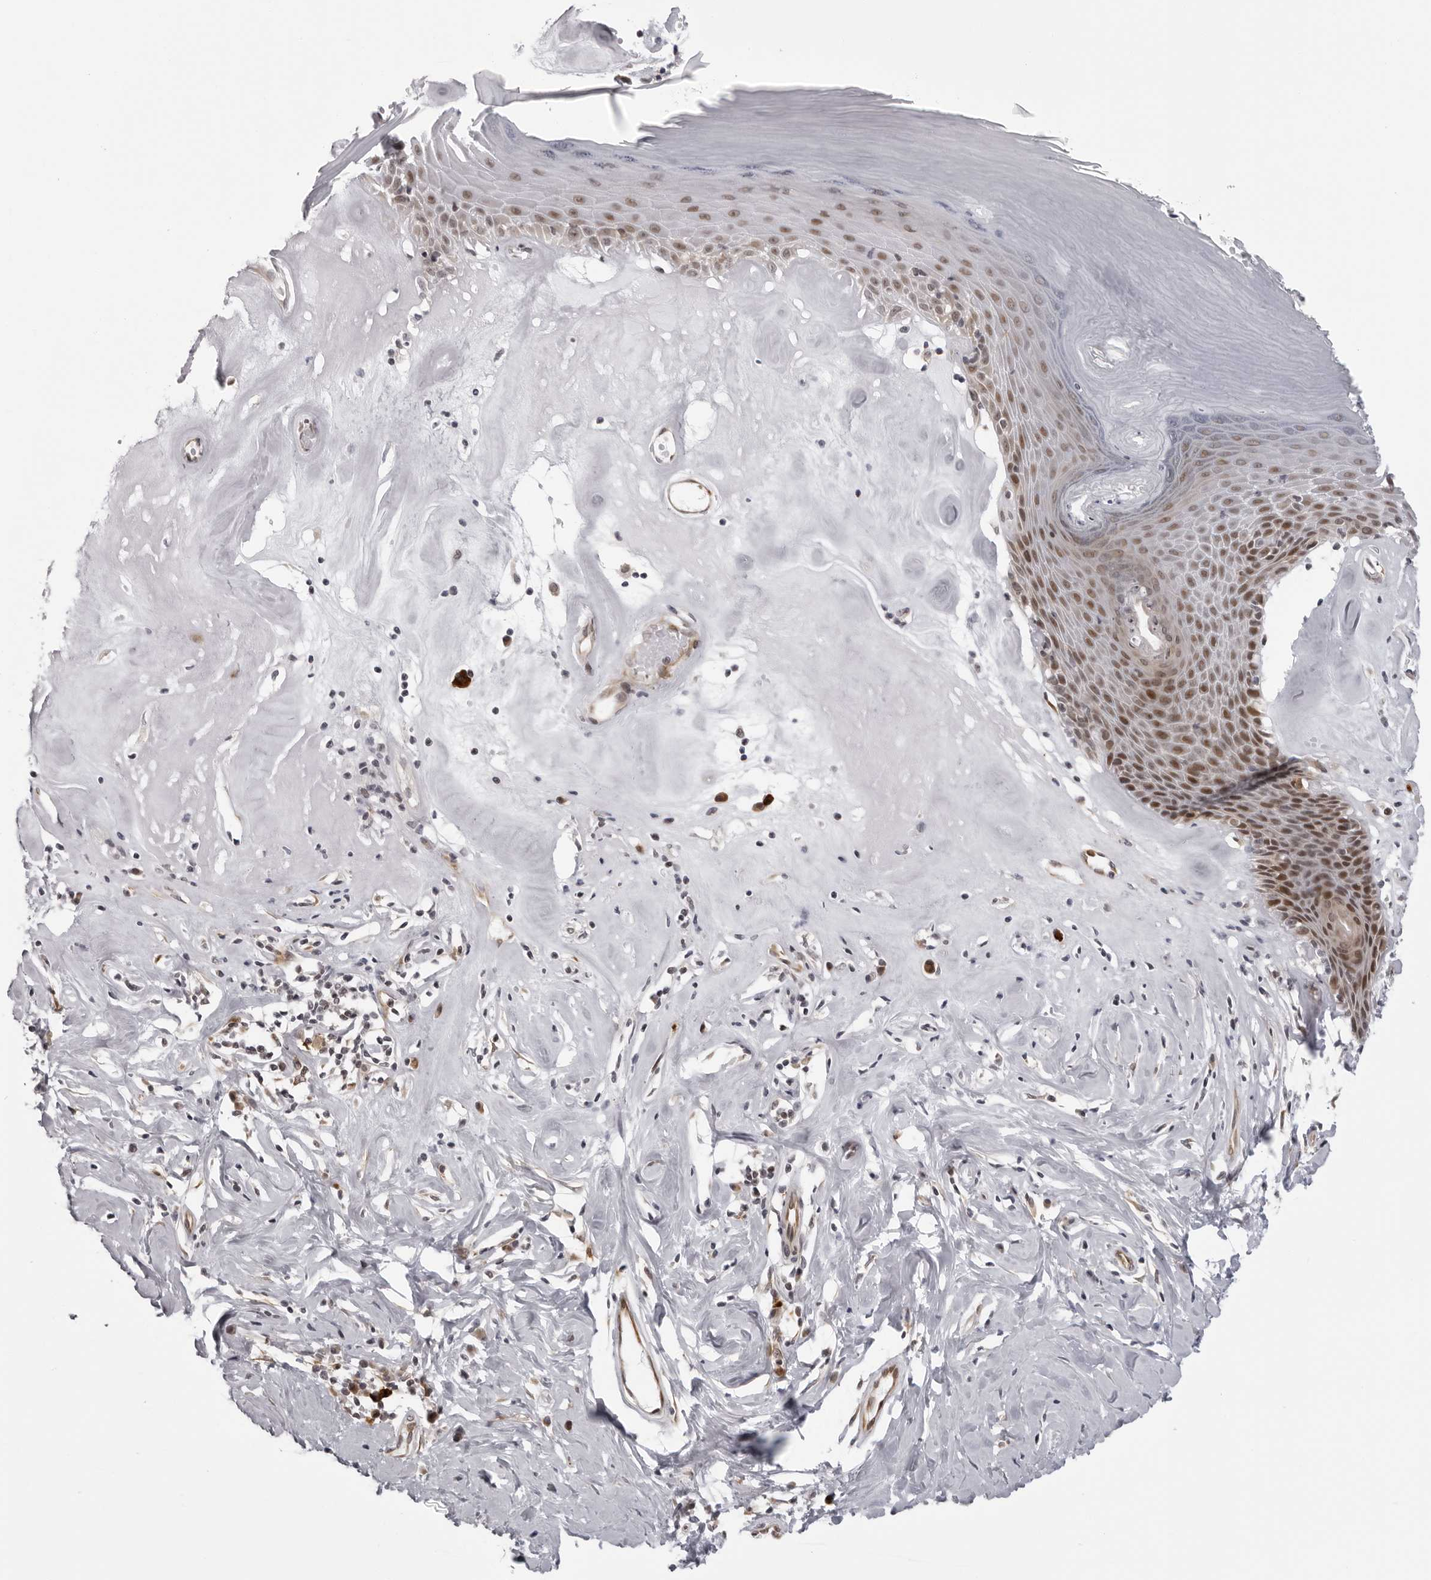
{"staining": {"intensity": "moderate", "quantity": "25%-75%", "location": "nuclear"}, "tissue": "skin", "cell_type": "Epidermal cells", "image_type": "normal", "snomed": [{"axis": "morphology", "description": "Normal tissue, NOS"}, {"axis": "morphology", "description": "Inflammation, NOS"}, {"axis": "topography", "description": "Vulva"}], "caption": "About 25%-75% of epidermal cells in unremarkable skin exhibit moderate nuclear protein positivity as visualized by brown immunohistochemical staining.", "gene": "GCSAML", "patient": {"sex": "female", "age": 84}}